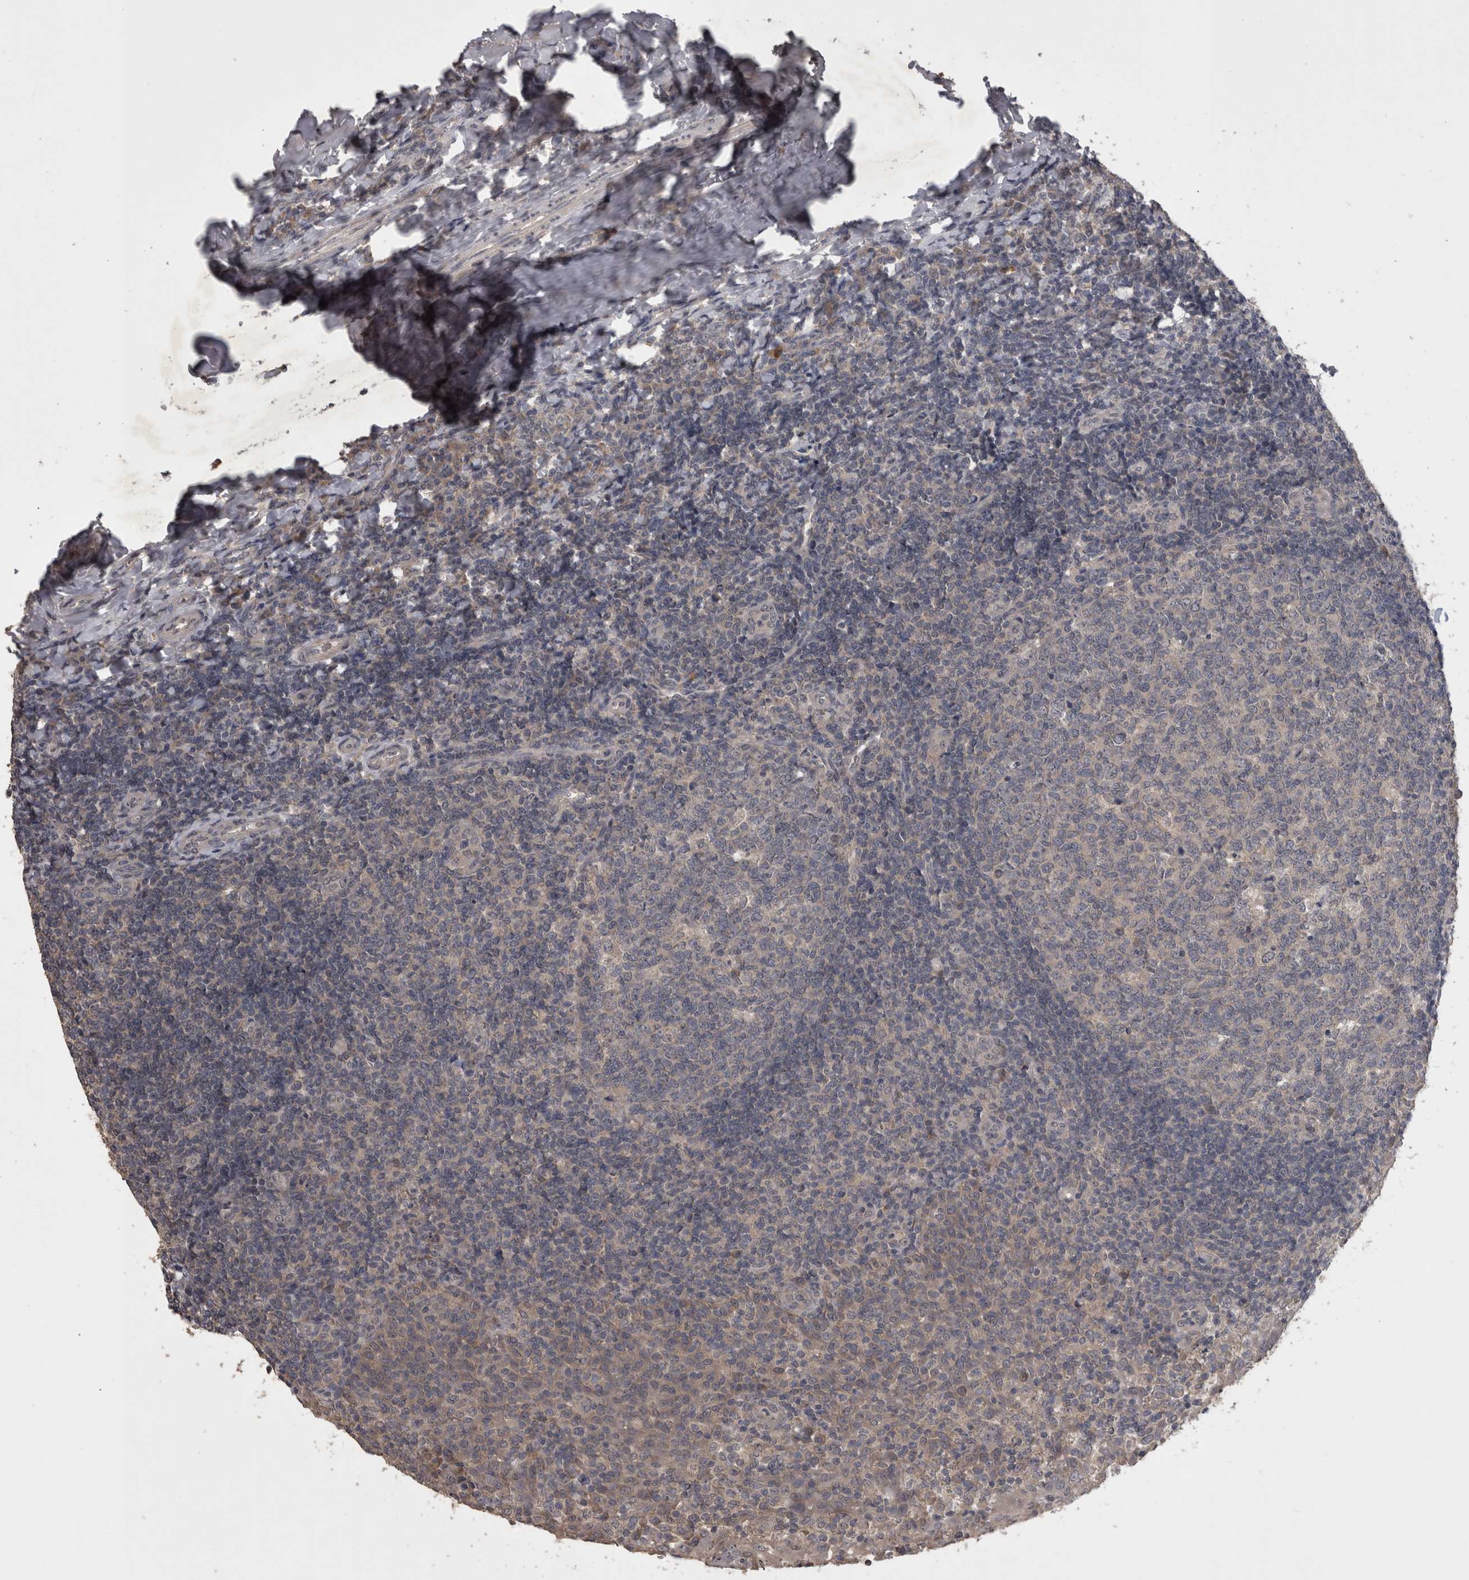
{"staining": {"intensity": "negative", "quantity": "none", "location": "none"}, "tissue": "tonsil", "cell_type": "Germinal center cells", "image_type": "normal", "snomed": [{"axis": "morphology", "description": "Normal tissue, NOS"}, {"axis": "topography", "description": "Tonsil"}], "caption": "Immunohistochemistry of normal tonsil reveals no expression in germinal center cells.", "gene": "ZNF114", "patient": {"sex": "female", "age": 19}}